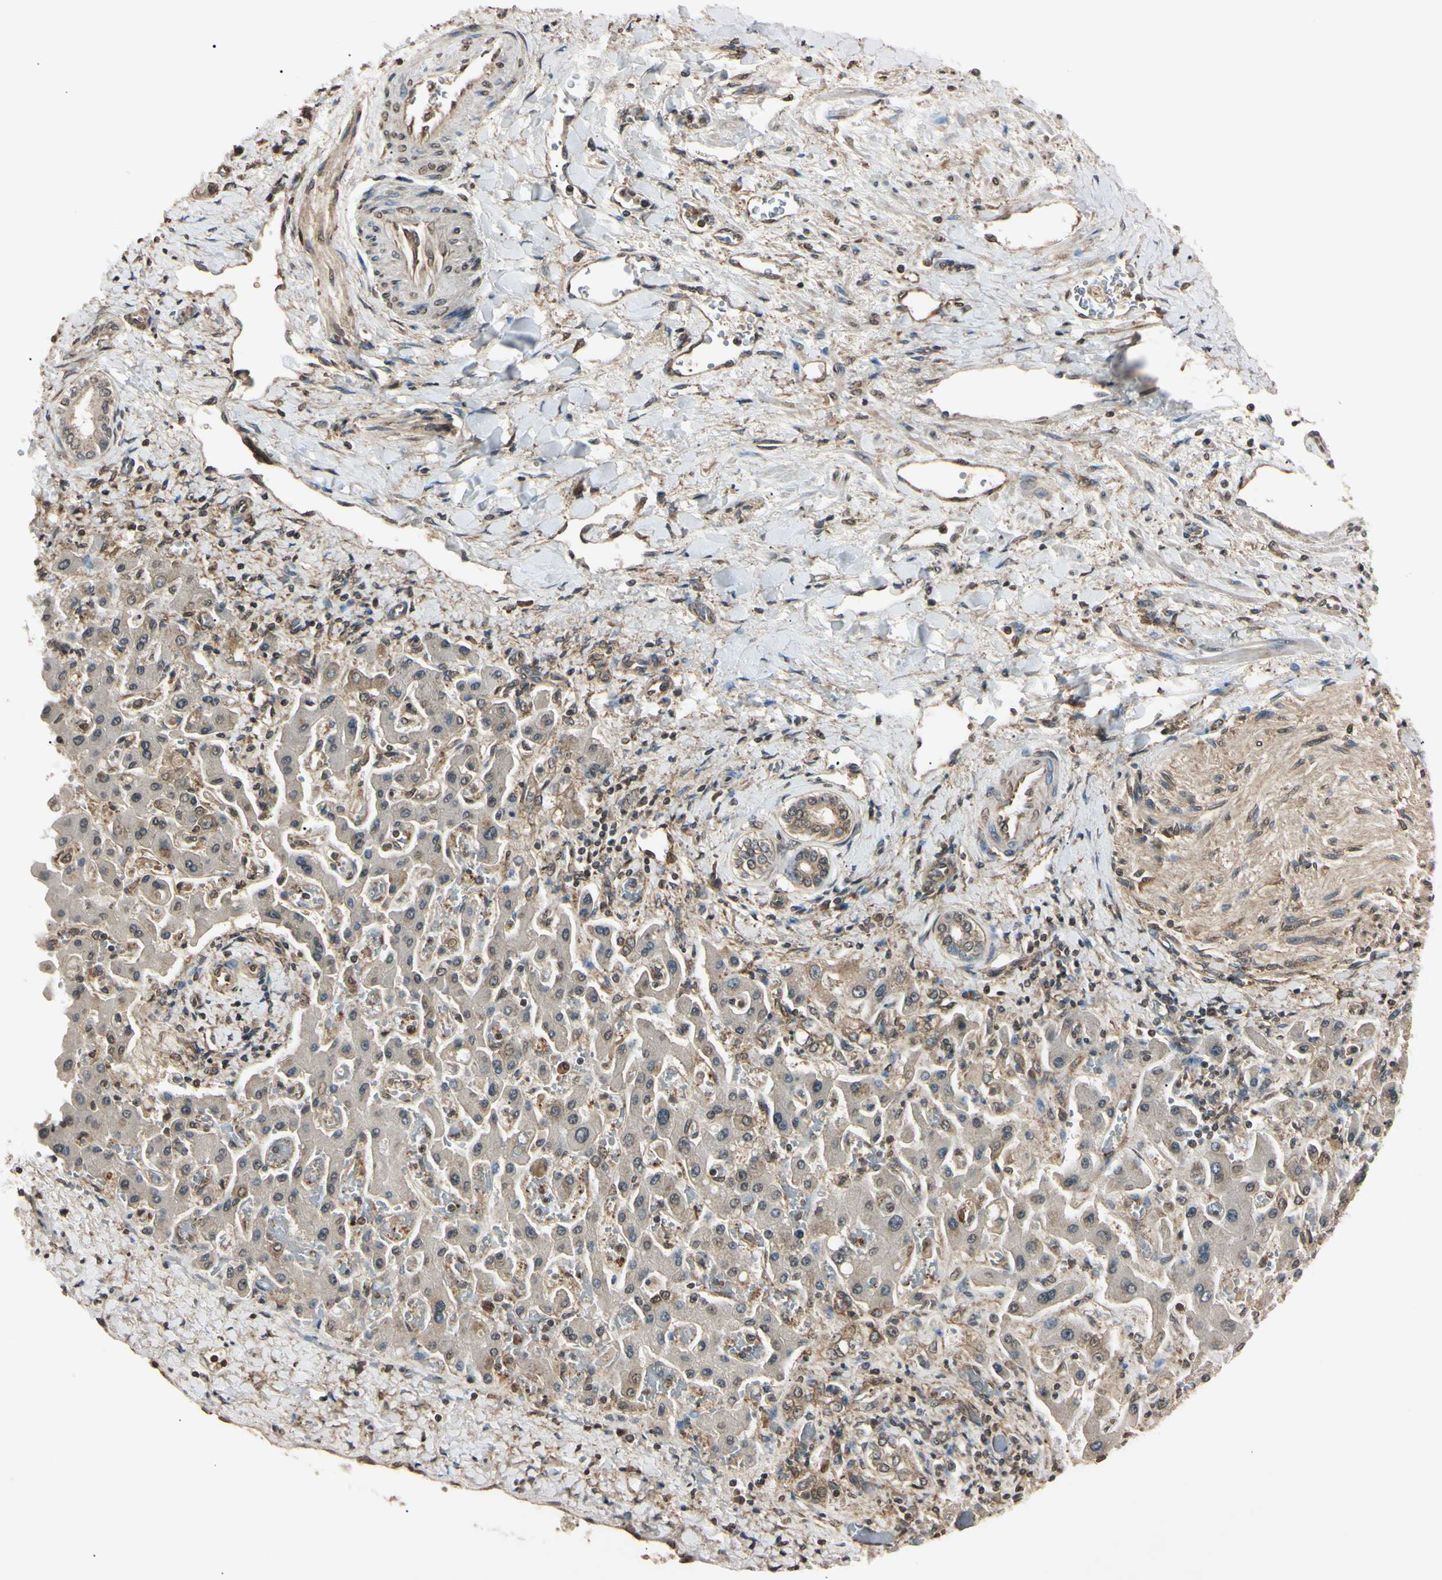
{"staining": {"intensity": "weak", "quantity": "25%-75%", "location": "cytoplasmic/membranous"}, "tissue": "liver cancer", "cell_type": "Tumor cells", "image_type": "cancer", "snomed": [{"axis": "morphology", "description": "Cholangiocarcinoma"}, {"axis": "topography", "description": "Liver"}], "caption": "Tumor cells display low levels of weak cytoplasmic/membranous staining in approximately 25%-75% of cells in liver cholangiocarcinoma. (Brightfield microscopy of DAB IHC at high magnification).", "gene": "EPN1", "patient": {"sex": "male", "age": 50}}